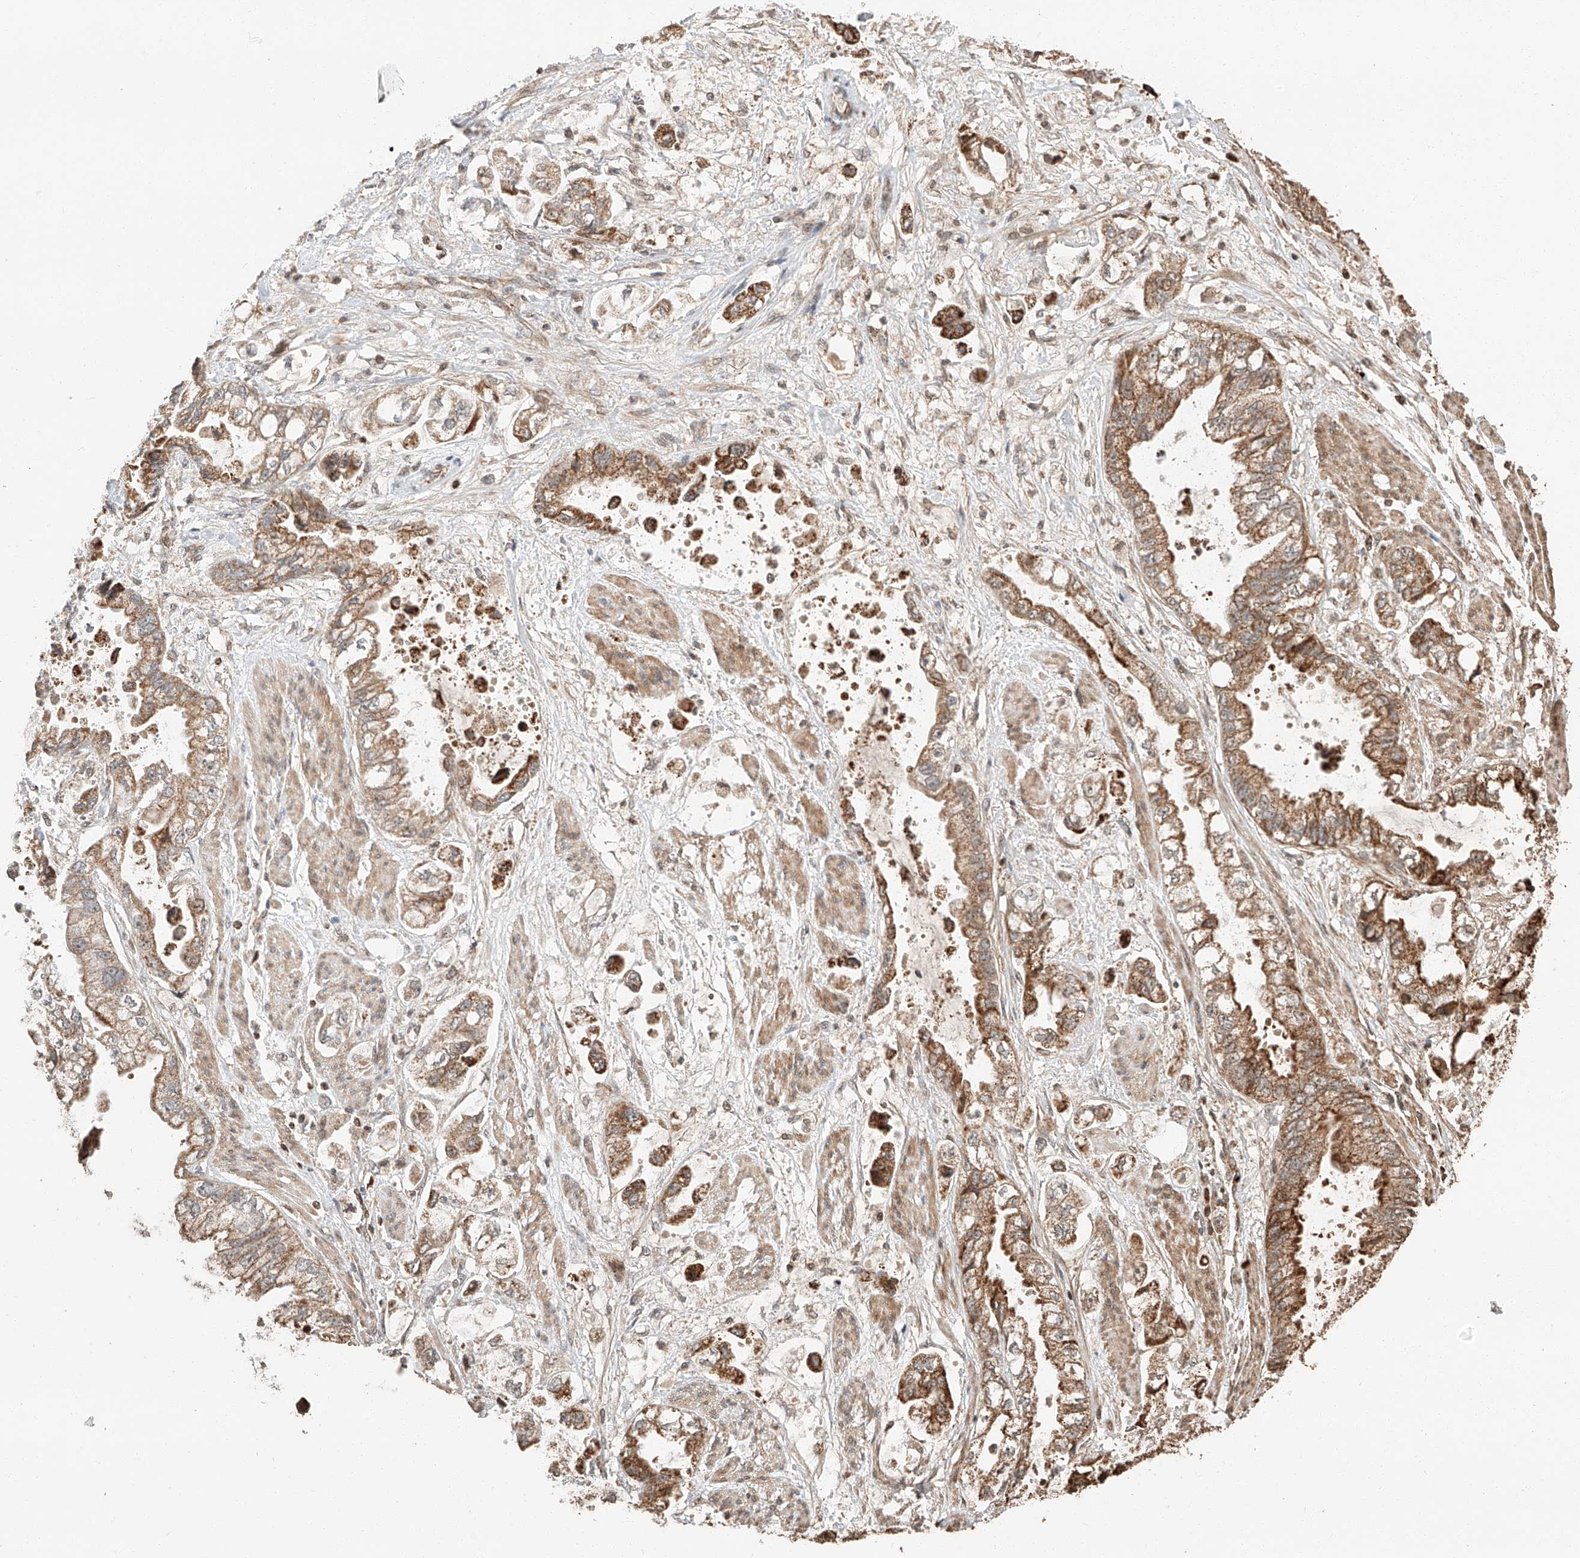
{"staining": {"intensity": "strong", "quantity": "25%-75%", "location": "cytoplasmic/membranous"}, "tissue": "stomach cancer", "cell_type": "Tumor cells", "image_type": "cancer", "snomed": [{"axis": "morphology", "description": "Adenocarcinoma, NOS"}, {"axis": "topography", "description": "Stomach"}], "caption": "A high-resolution histopathology image shows immunohistochemistry (IHC) staining of adenocarcinoma (stomach), which reveals strong cytoplasmic/membranous expression in about 25%-75% of tumor cells.", "gene": "ARHGAP33", "patient": {"sex": "male", "age": 62}}